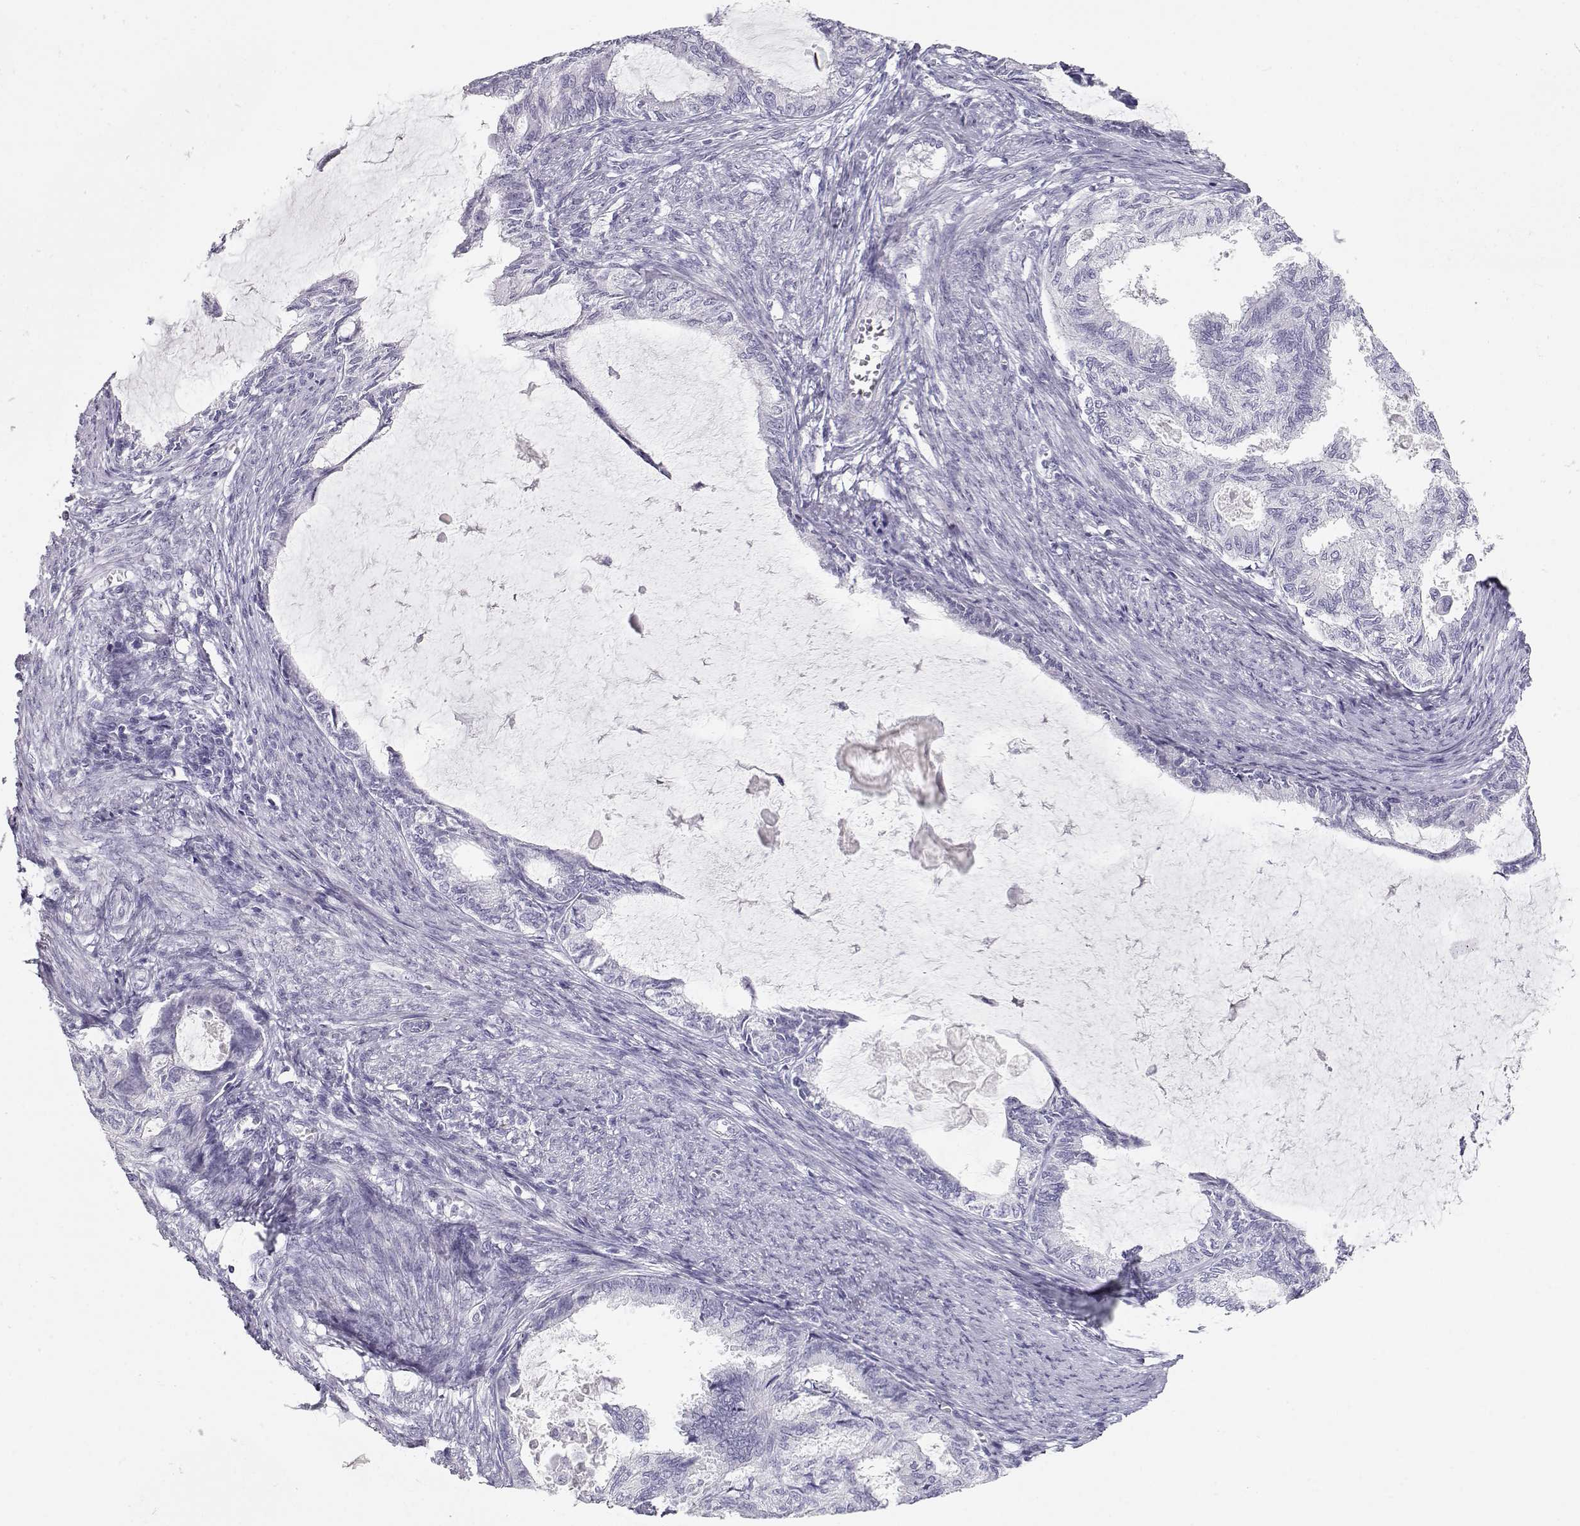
{"staining": {"intensity": "negative", "quantity": "none", "location": "none"}, "tissue": "endometrial cancer", "cell_type": "Tumor cells", "image_type": "cancer", "snomed": [{"axis": "morphology", "description": "Adenocarcinoma, NOS"}, {"axis": "topography", "description": "Endometrium"}], "caption": "The micrograph demonstrates no staining of tumor cells in adenocarcinoma (endometrial). (Brightfield microscopy of DAB (3,3'-diaminobenzidine) IHC at high magnification).", "gene": "TKTL1", "patient": {"sex": "female", "age": 86}}